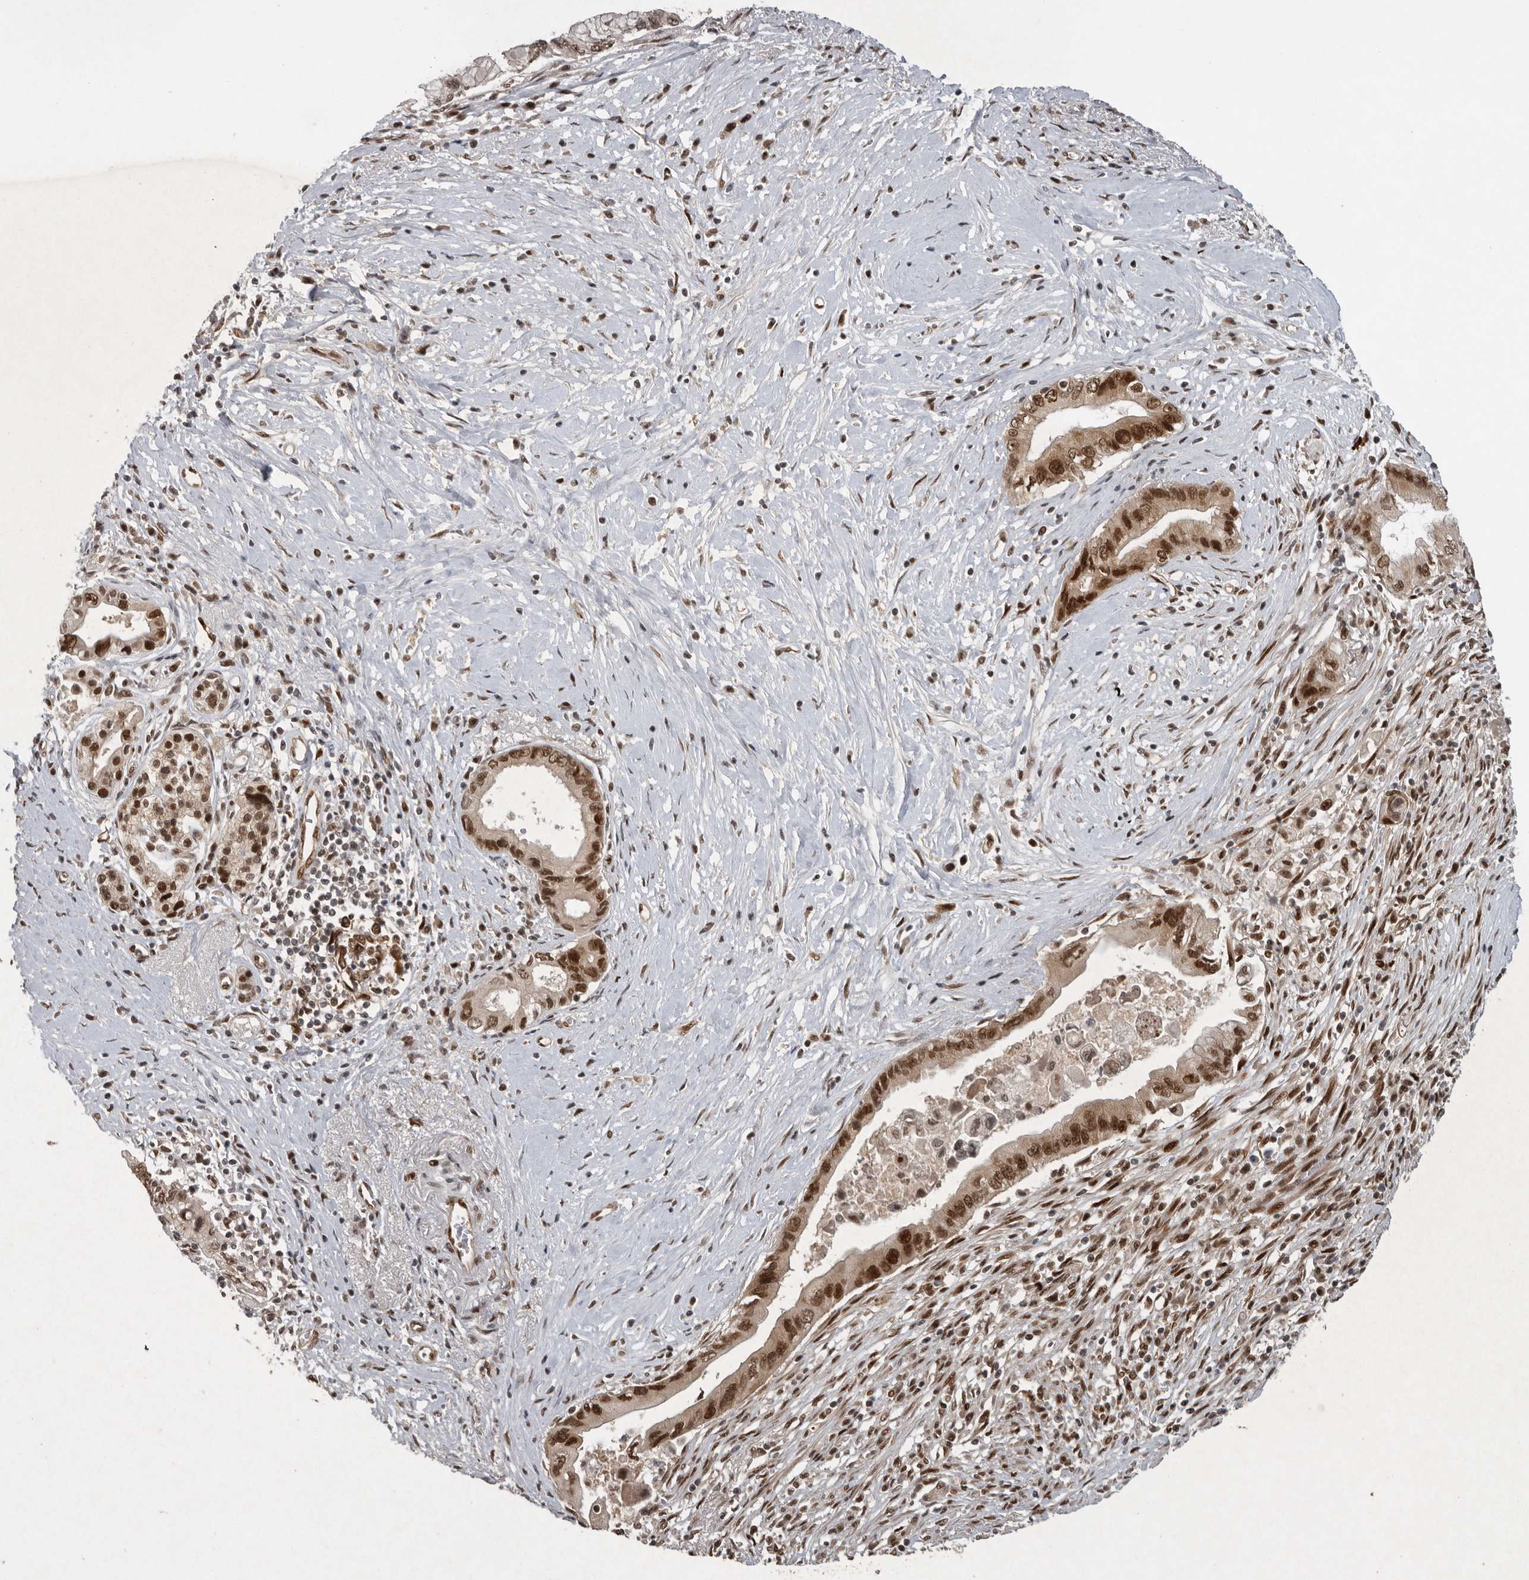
{"staining": {"intensity": "strong", "quantity": ">75%", "location": "cytoplasmic/membranous,nuclear"}, "tissue": "pancreatic cancer", "cell_type": "Tumor cells", "image_type": "cancer", "snomed": [{"axis": "morphology", "description": "Adenocarcinoma, NOS"}, {"axis": "topography", "description": "Pancreas"}], "caption": "Immunohistochemical staining of adenocarcinoma (pancreatic) shows high levels of strong cytoplasmic/membranous and nuclear protein positivity in about >75% of tumor cells.", "gene": "CDC27", "patient": {"sex": "male", "age": 78}}